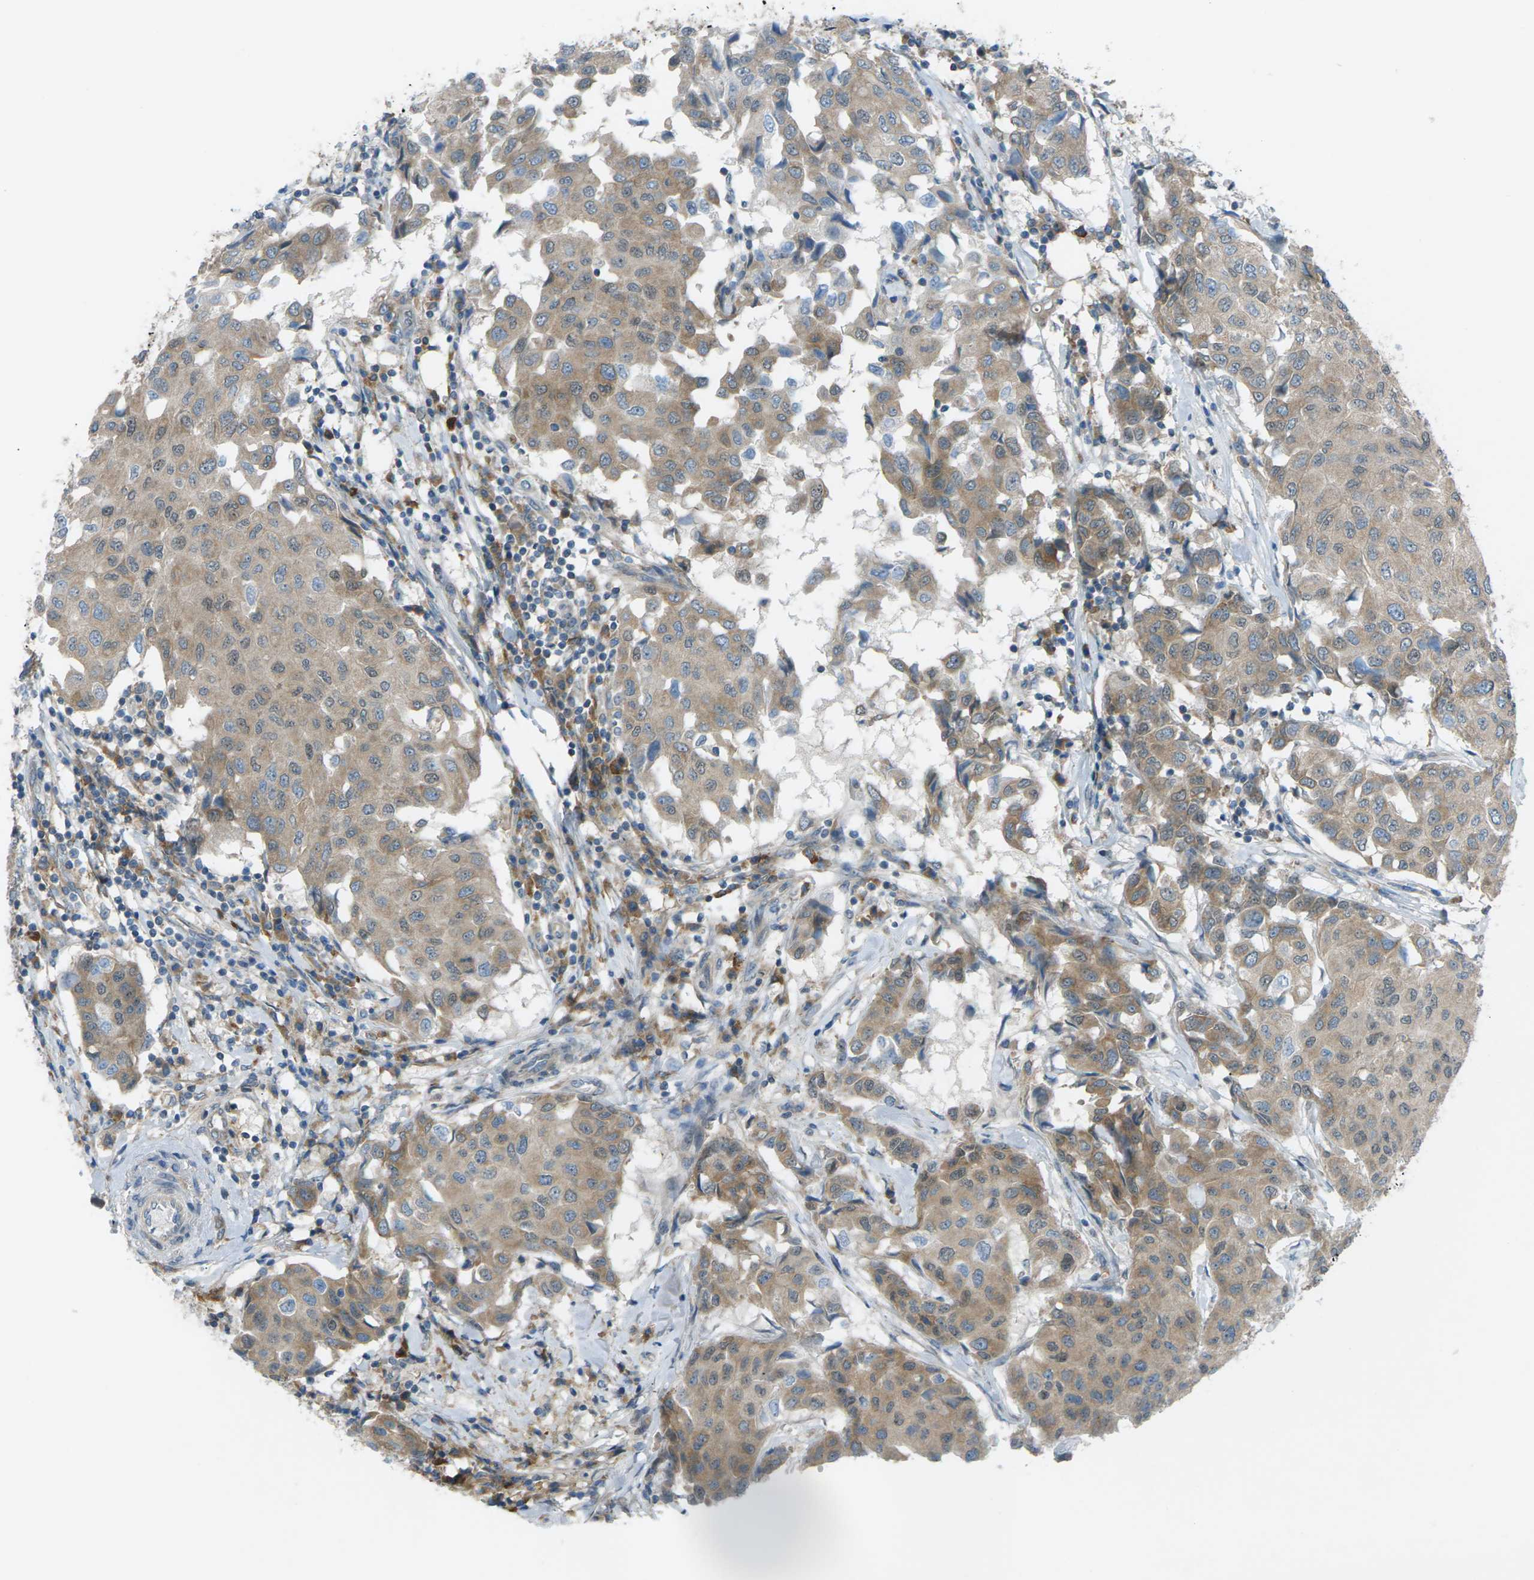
{"staining": {"intensity": "moderate", "quantity": ">75%", "location": "cytoplasmic/membranous"}, "tissue": "breast cancer", "cell_type": "Tumor cells", "image_type": "cancer", "snomed": [{"axis": "morphology", "description": "Duct carcinoma"}, {"axis": "topography", "description": "Breast"}], "caption": "Brown immunohistochemical staining in breast intraductal carcinoma reveals moderate cytoplasmic/membranous staining in approximately >75% of tumor cells.", "gene": "DYRK1A", "patient": {"sex": "female", "age": 80}}